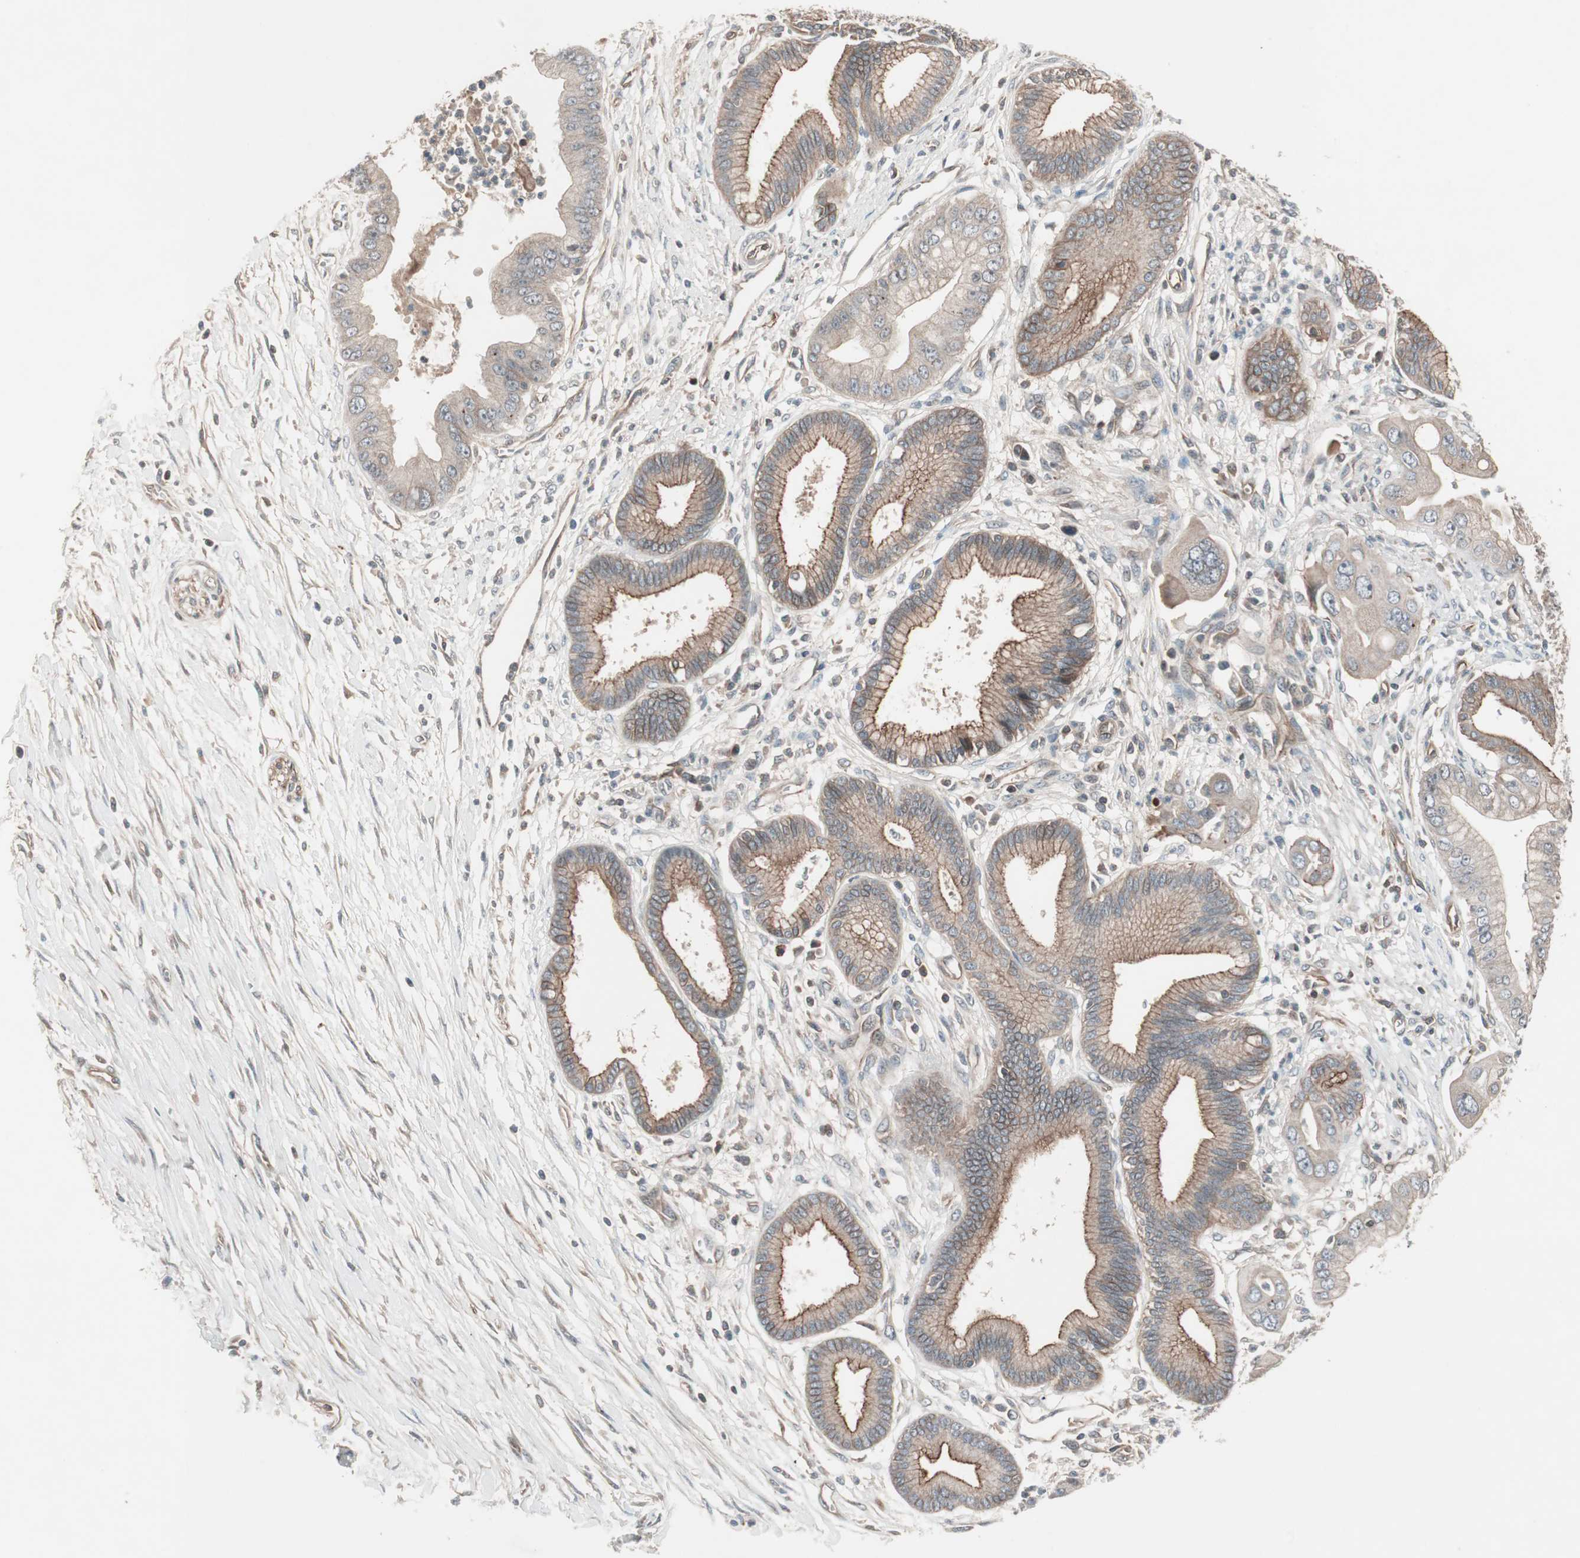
{"staining": {"intensity": "moderate", "quantity": ">75%", "location": "cytoplasmic/membranous"}, "tissue": "pancreatic cancer", "cell_type": "Tumor cells", "image_type": "cancer", "snomed": [{"axis": "morphology", "description": "Adenocarcinoma, NOS"}, {"axis": "topography", "description": "Pancreas"}], "caption": "A brown stain labels moderate cytoplasmic/membranous expression of a protein in pancreatic cancer tumor cells.", "gene": "TFPI", "patient": {"sex": "male", "age": 59}}